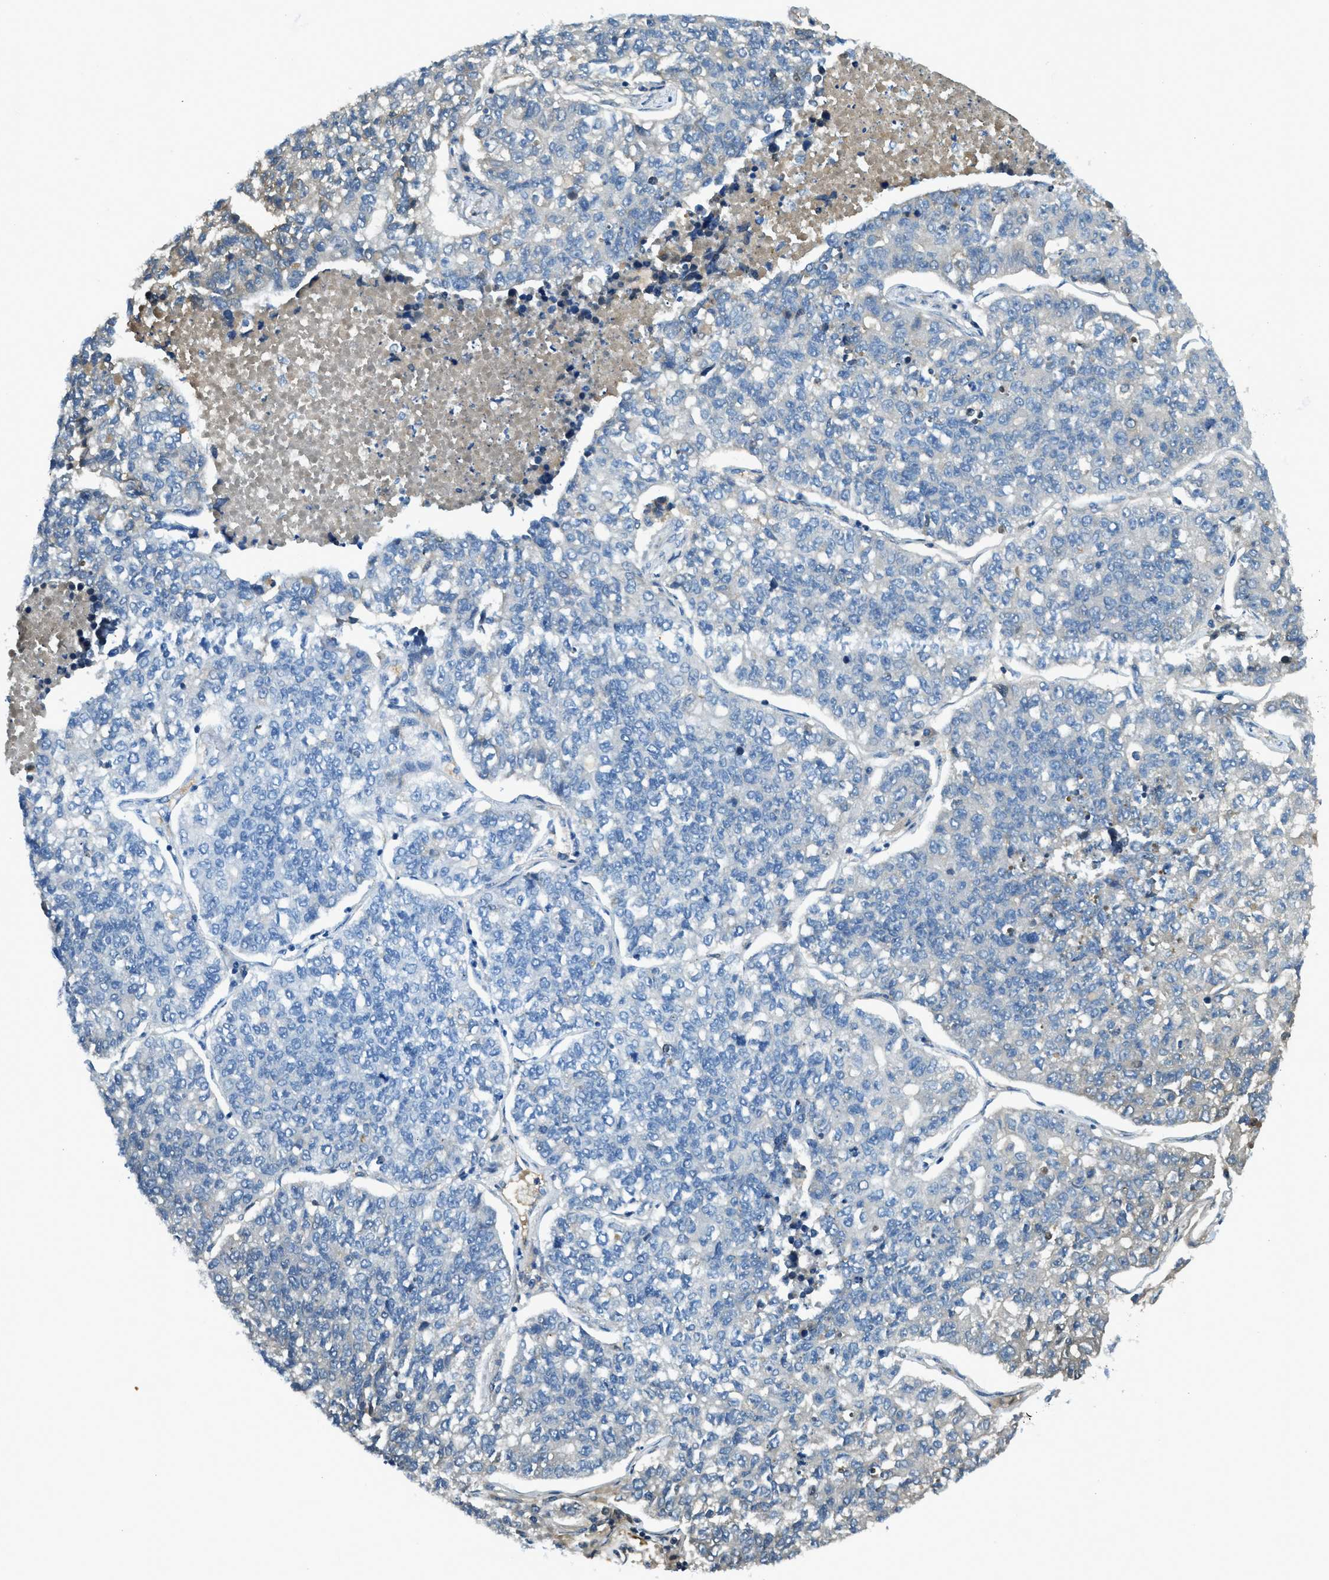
{"staining": {"intensity": "negative", "quantity": "none", "location": "none"}, "tissue": "lung cancer", "cell_type": "Tumor cells", "image_type": "cancer", "snomed": [{"axis": "morphology", "description": "Adenocarcinoma, NOS"}, {"axis": "topography", "description": "Lung"}], "caption": "Tumor cells show no significant protein staining in lung adenocarcinoma. (DAB (3,3'-diaminobenzidine) IHC, high magnification).", "gene": "TRIM59", "patient": {"sex": "male", "age": 49}}